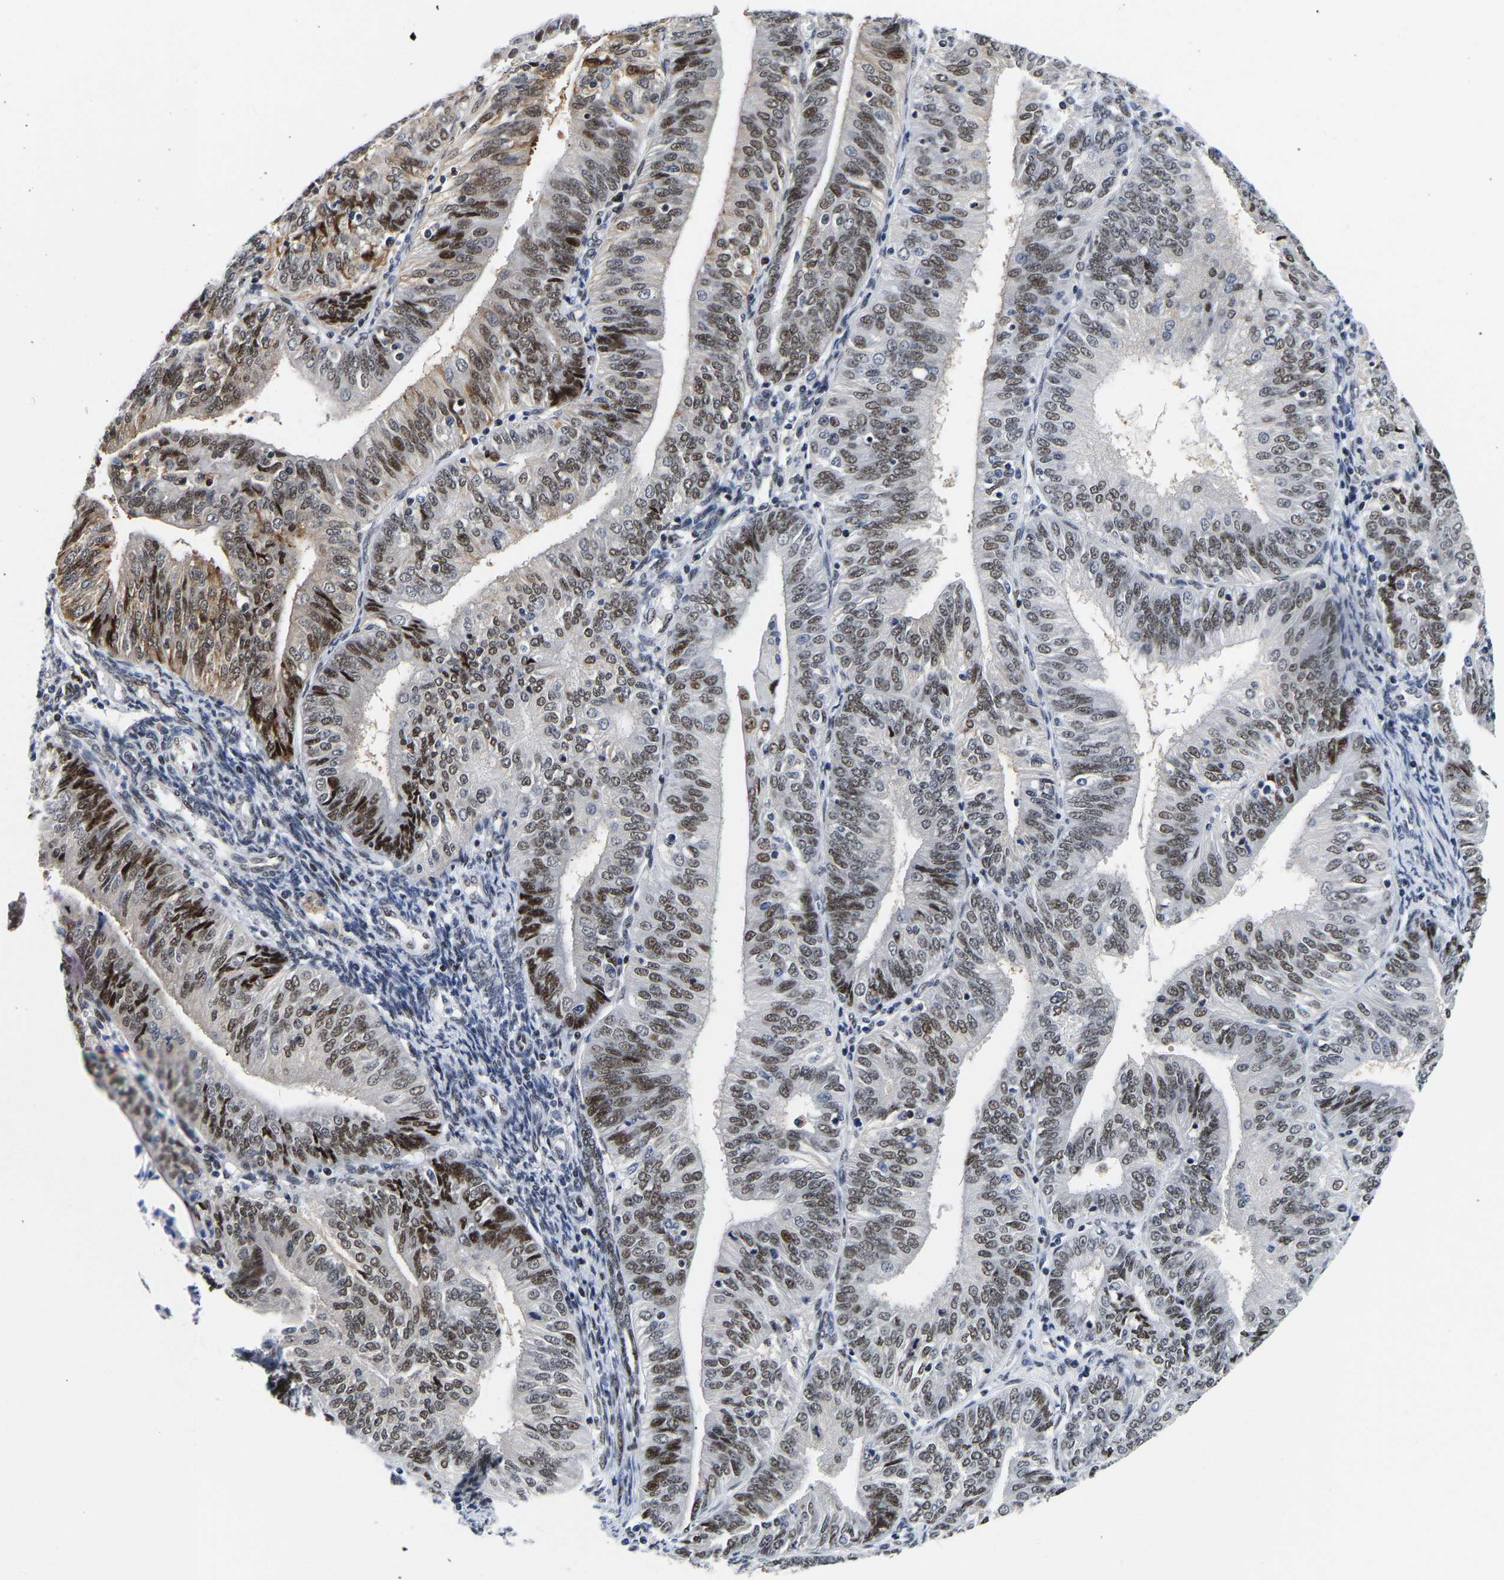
{"staining": {"intensity": "strong", "quantity": "25%-75%", "location": "nuclear"}, "tissue": "endometrial cancer", "cell_type": "Tumor cells", "image_type": "cancer", "snomed": [{"axis": "morphology", "description": "Adenocarcinoma, NOS"}, {"axis": "topography", "description": "Endometrium"}], "caption": "Protein expression analysis of human endometrial cancer reveals strong nuclear expression in about 25%-75% of tumor cells. (Stains: DAB (3,3'-diaminobenzidine) in brown, nuclei in blue, Microscopy: brightfield microscopy at high magnification).", "gene": "PTRHD1", "patient": {"sex": "female", "age": 58}}